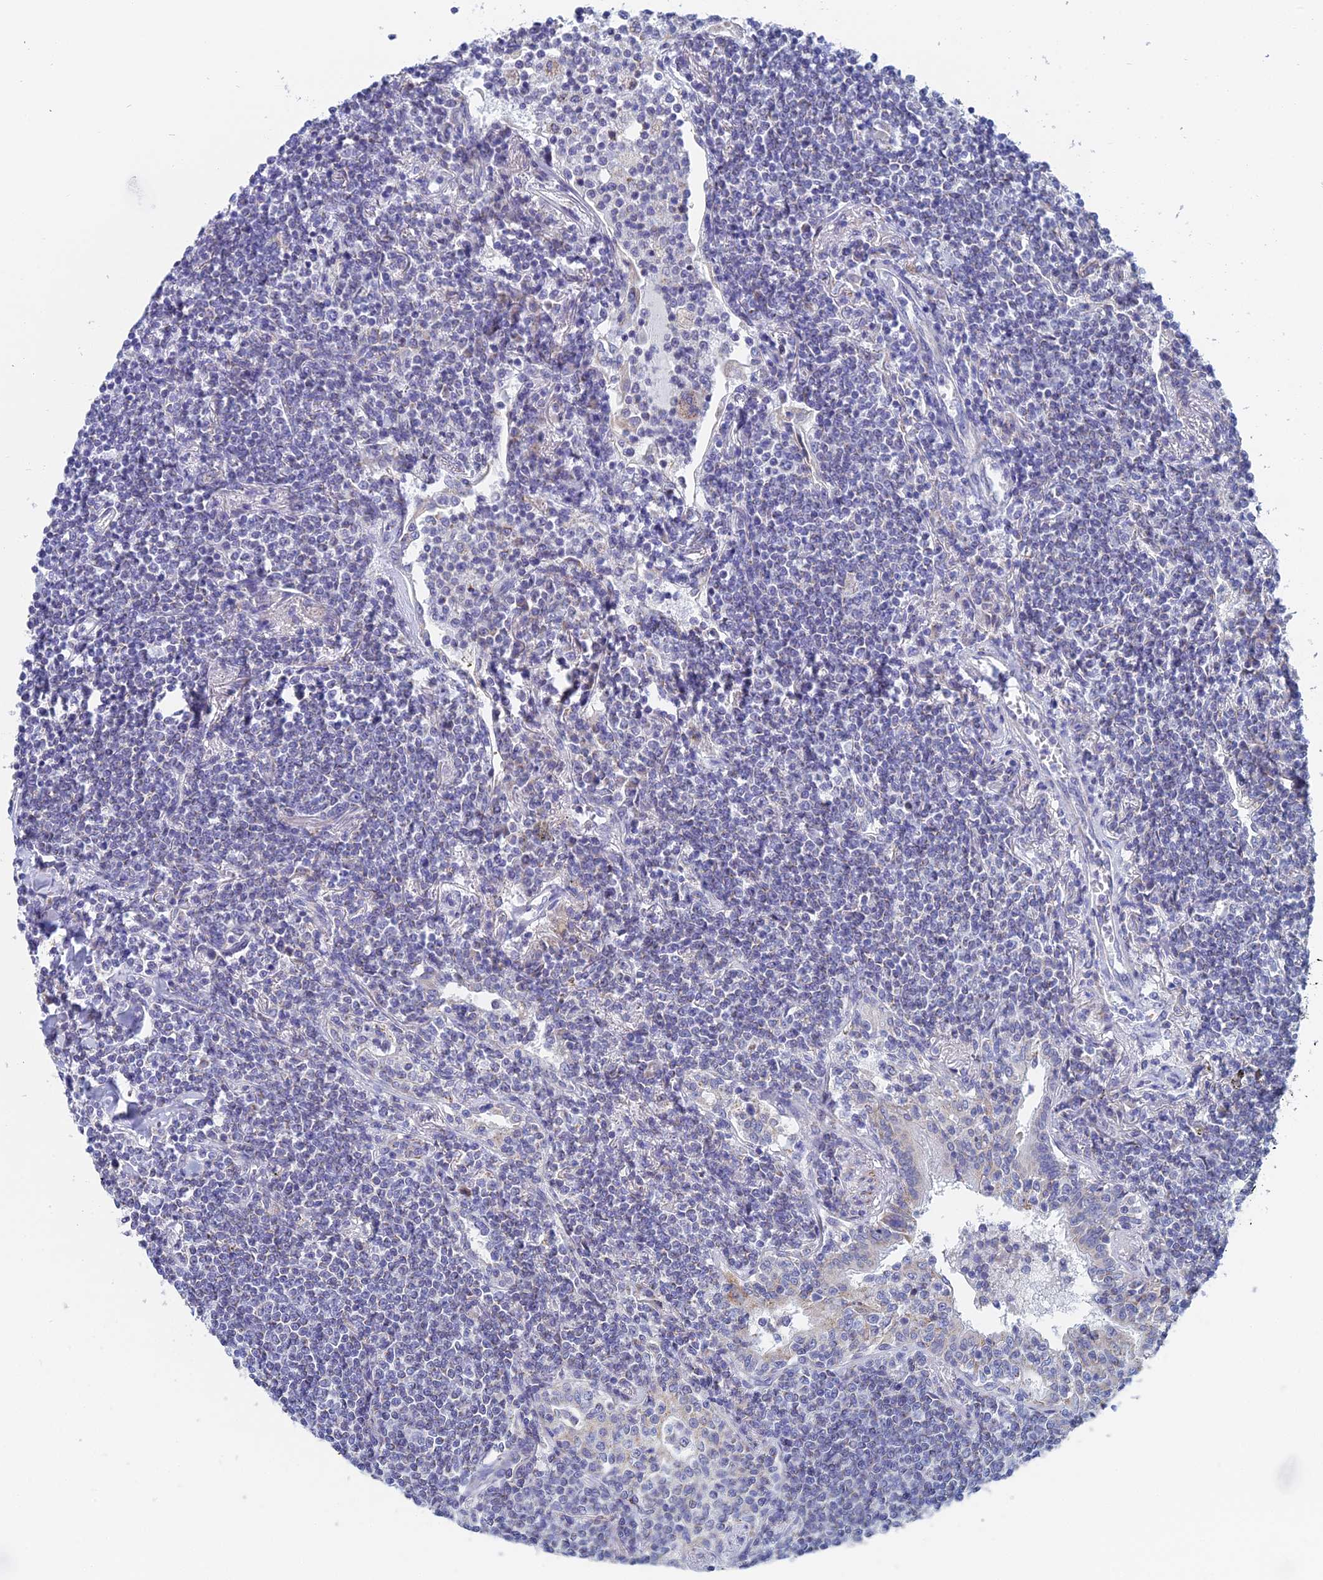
{"staining": {"intensity": "negative", "quantity": "none", "location": "none"}, "tissue": "lymphoma", "cell_type": "Tumor cells", "image_type": "cancer", "snomed": [{"axis": "morphology", "description": "Malignant lymphoma, non-Hodgkin's type, Low grade"}, {"axis": "topography", "description": "Lung"}], "caption": "This is a micrograph of immunohistochemistry staining of malignant lymphoma, non-Hodgkin's type (low-grade), which shows no positivity in tumor cells. (DAB immunohistochemistry, high magnification).", "gene": "ACSM1", "patient": {"sex": "female", "age": 71}}